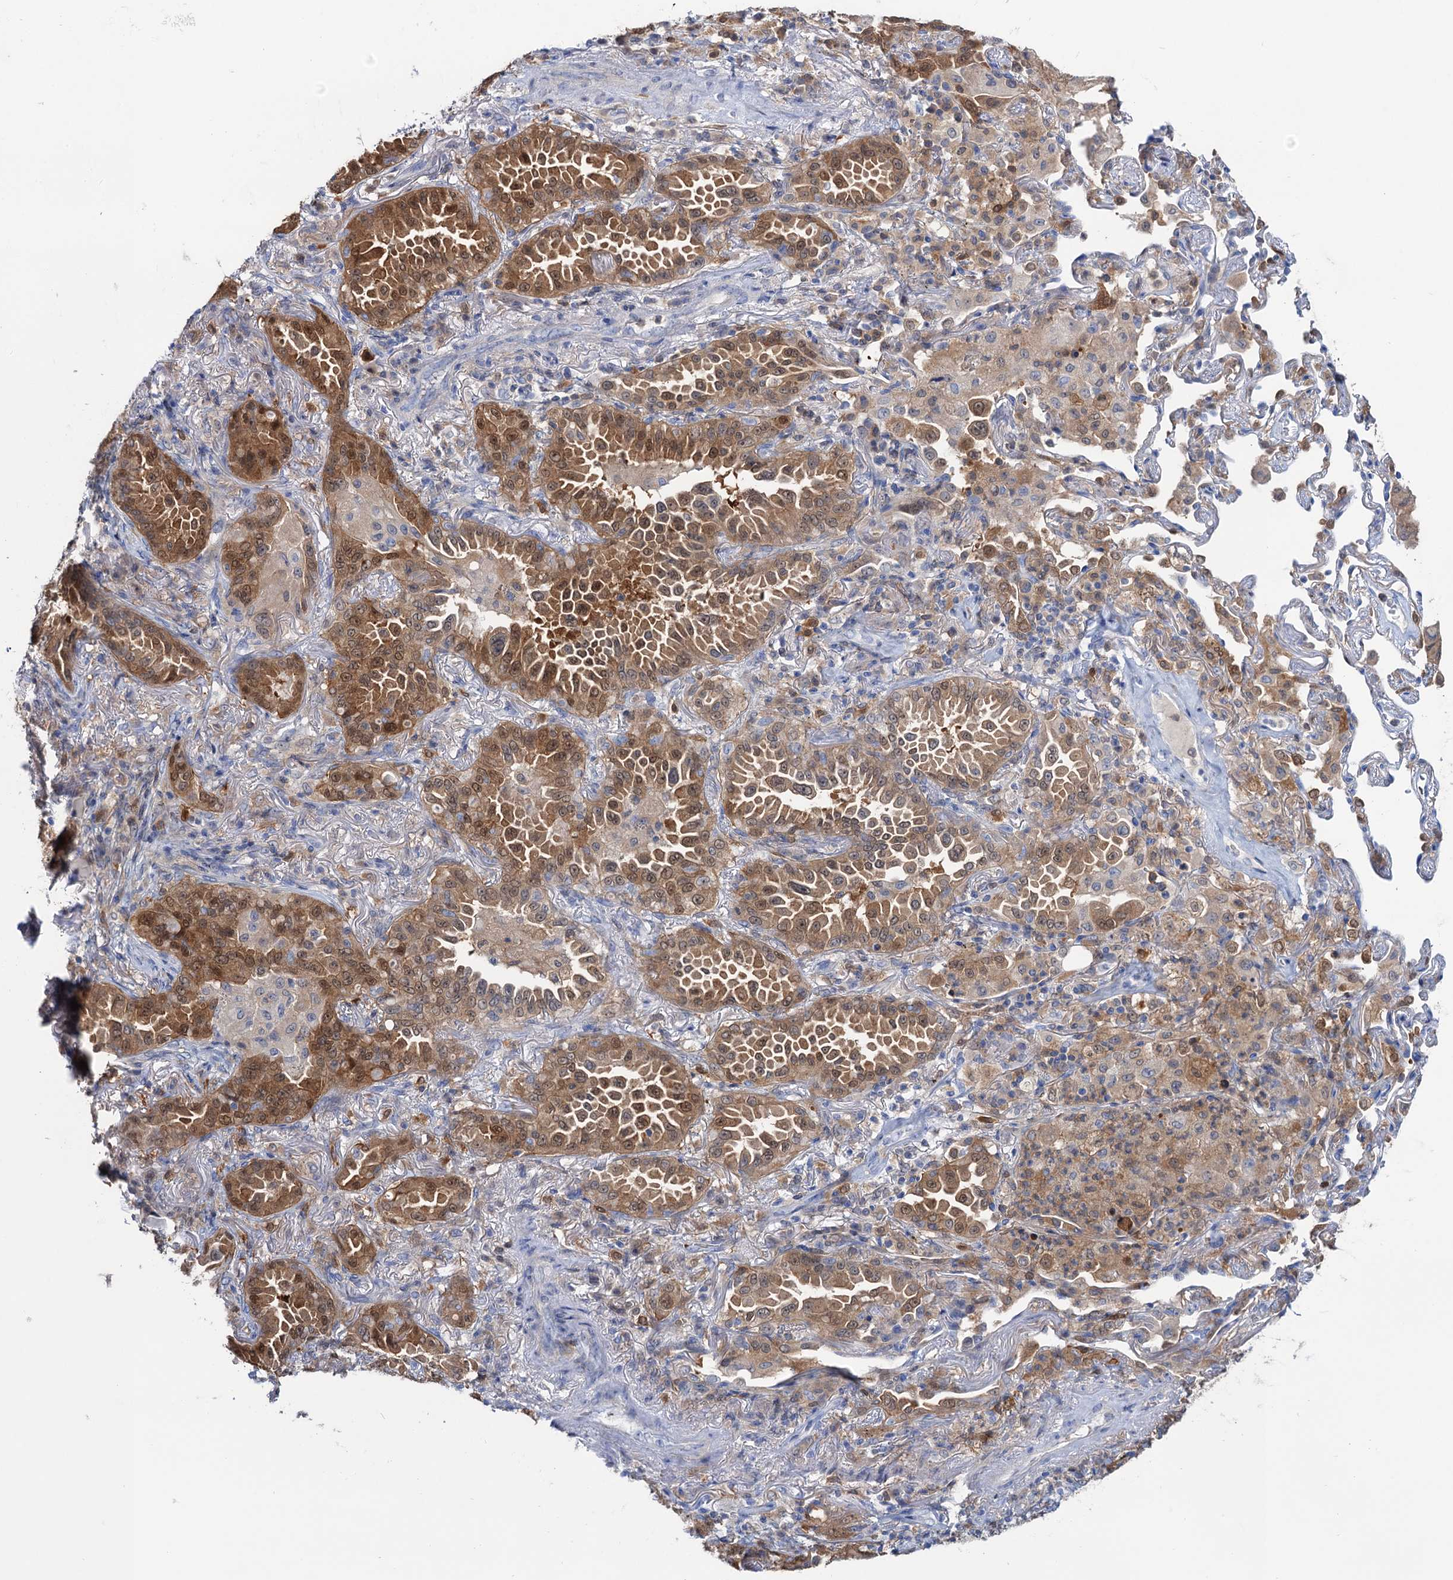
{"staining": {"intensity": "moderate", "quantity": ">75%", "location": "cytoplasmic/membranous,nuclear"}, "tissue": "lung cancer", "cell_type": "Tumor cells", "image_type": "cancer", "snomed": [{"axis": "morphology", "description": "Adenocarcinoma, NOS"}, {"axis": "topography", "description": "Lung"}], "caption": "The micrograph displays staining of lung adenocarcinoma, revealing moderate cytoplasmic/membranous and nuclear protein staining (brown color) within tumor cells.", "gene": "FAH", "patient": {"sex": "female", "age": 69}}